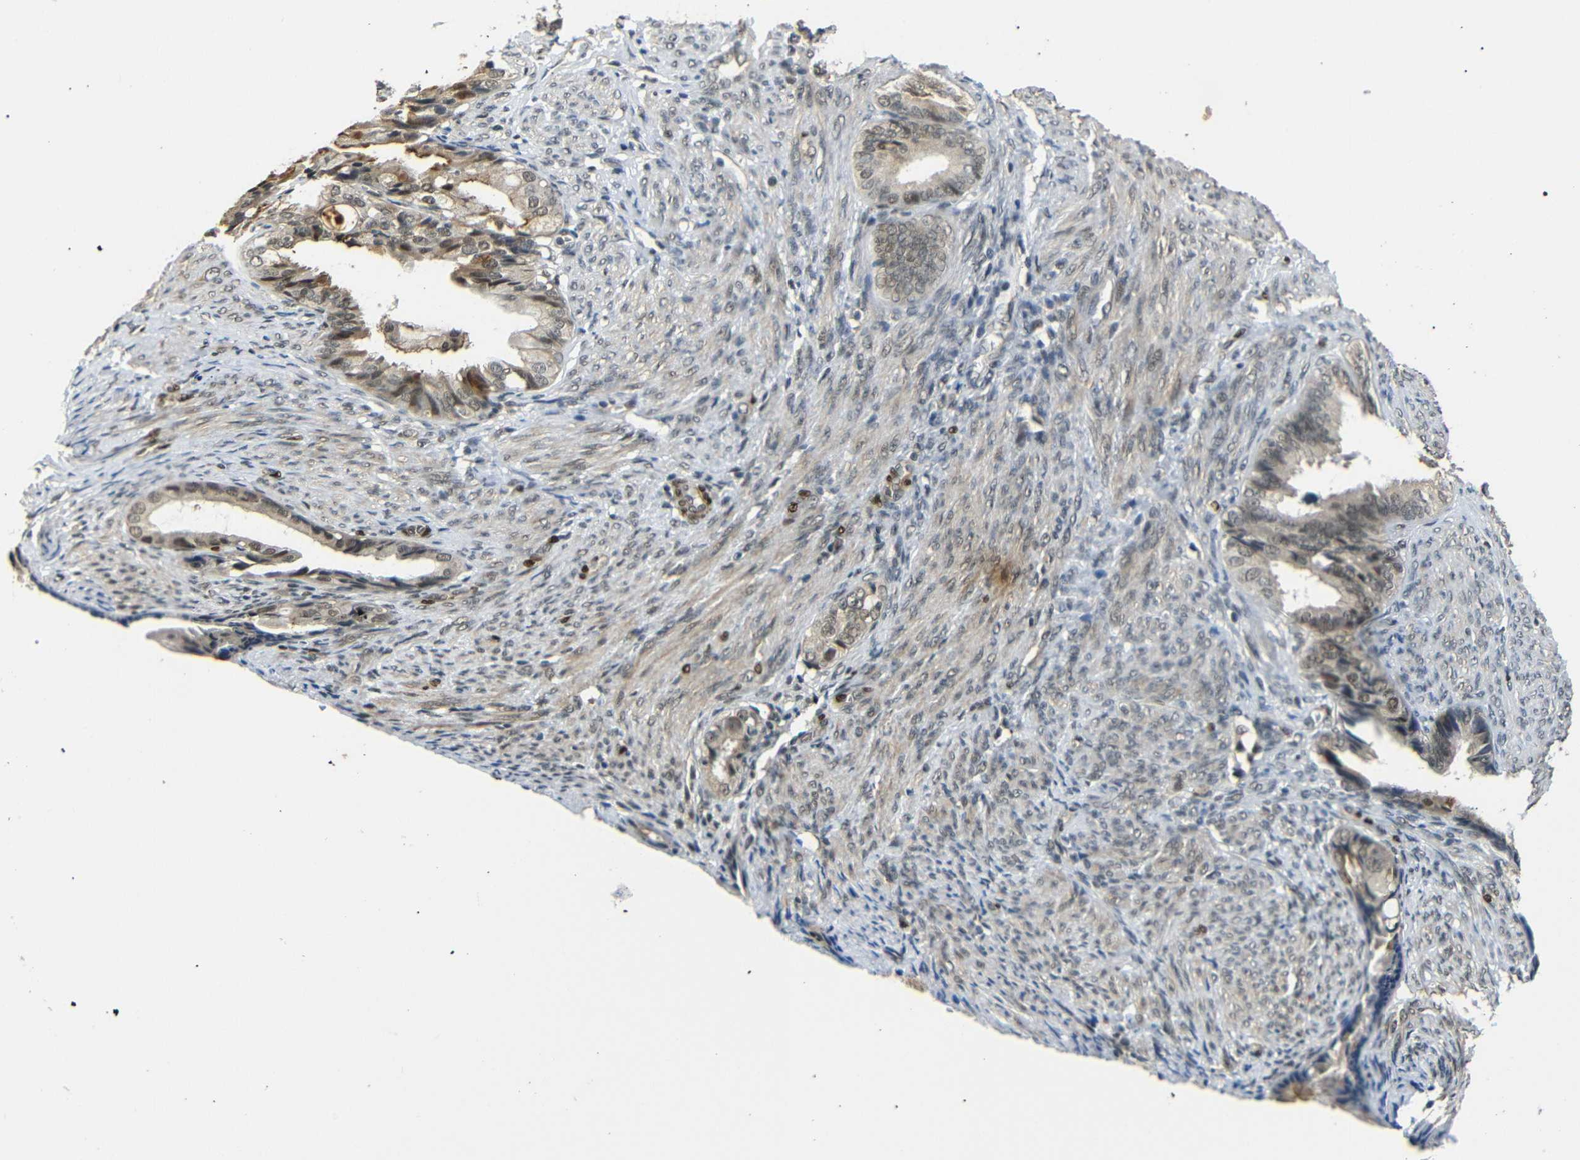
{"staining": {"intensity": "moderate", "quantity": ">75%", "location": "cytoplasmic/membranous,nuclear"}, "tissue": "endometrial cancer", "cell_type": "Tumor cells", "image_type": "cancer", "snomed": [{"axis": "morphology", "description": "Adenocarcinoma, NOS"}, {"axis": "topography", "description": "Endometrium"}], "caption": "High-power microscopy captured an IHC histopathology image of endometrial cancer (adenocarcinoma), revealing moderate cytoplasmic/membranous and nuclear positivity in about >75% of tumor cells.", "gene": "TBX2", "patient": {"sex": "female", "age": 86}}